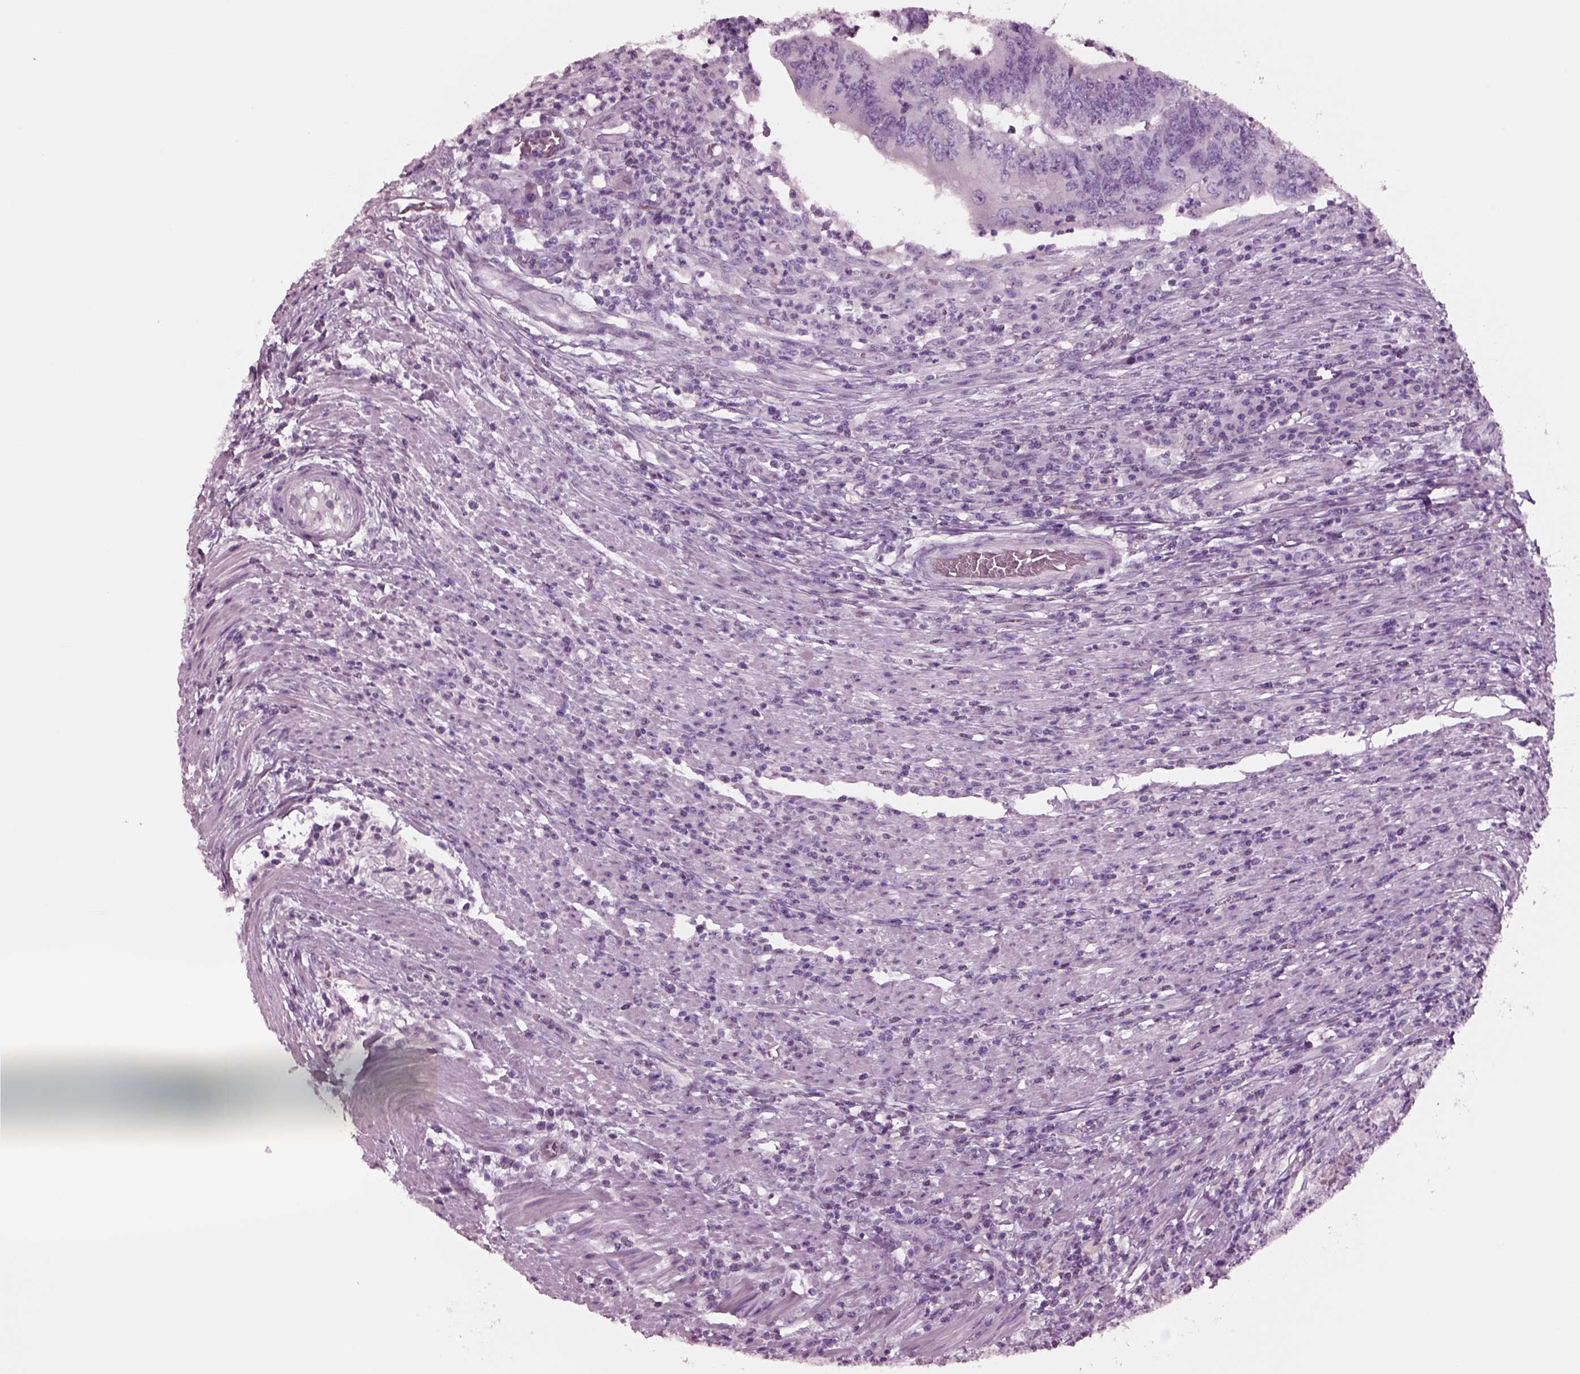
{"staining": {"intensity": "negative", "quantity": "none", "location": "none"}, "tissue": "colorectal cancer", "cell_type": "Tumor cells", "image_type": "cancer", "snomed": [{"axis": "morphology", "description": "Adenocarcinoma, NOS"}, {"axis": "topography", "description": "Colon"}], "caption": "Immunohistochemistry of human colorectal adenocarcinoma displays no expression in tumor cells.", "gene": "NMRK2", "patient": {"sex": "male", "age": 53}}